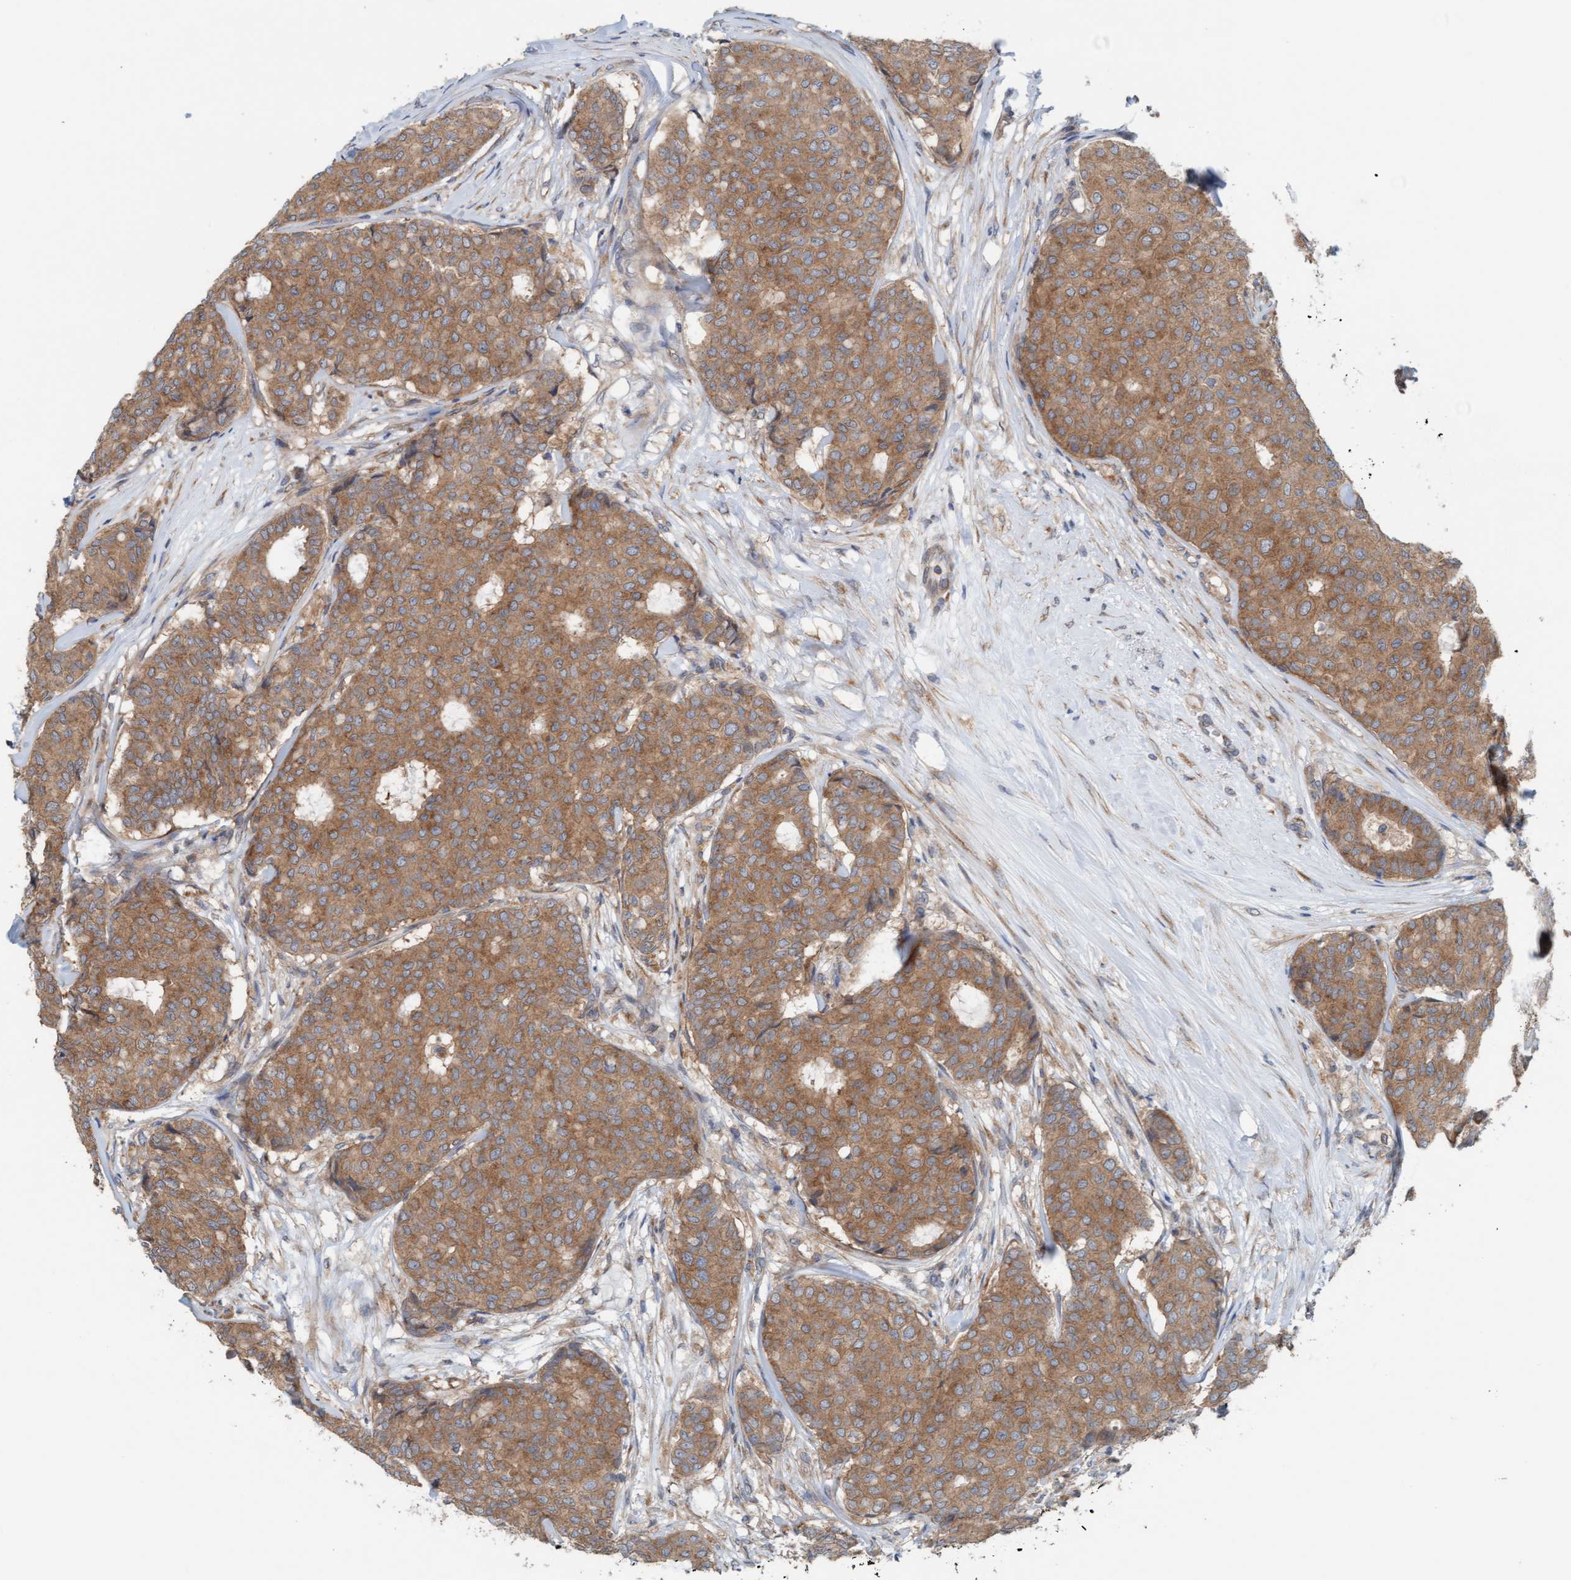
{"staining": {"intensity": "moderate", "quantity": ">75%", "location": "cytoplasmic/membranous"}, "tissue": "breast cancer", "cell_type": "Tumor cells", "image_type": "cancer", "snomed": [{"axis": "morphology", "description": "Duct carcinoma"}, {"axis": "topography", "description": "Breast"}], "caption": "Immunohistochemistry (IHC) staining of breast infiltrating ductal carcinoma, which reveals medium levels of moderate cytoplasmic/membranous expression in approximately >75% of tumor cells indicating moderate cytoplasmic/membranous protein expression. The staining was performed using DAB (3,3'-diaminobenzidine) (brown) for protein detection and nuclei were counterstained in hematoxylin (blue).", "gene": "UBAP1", "patient": {"sex": "female", "age": 75}}